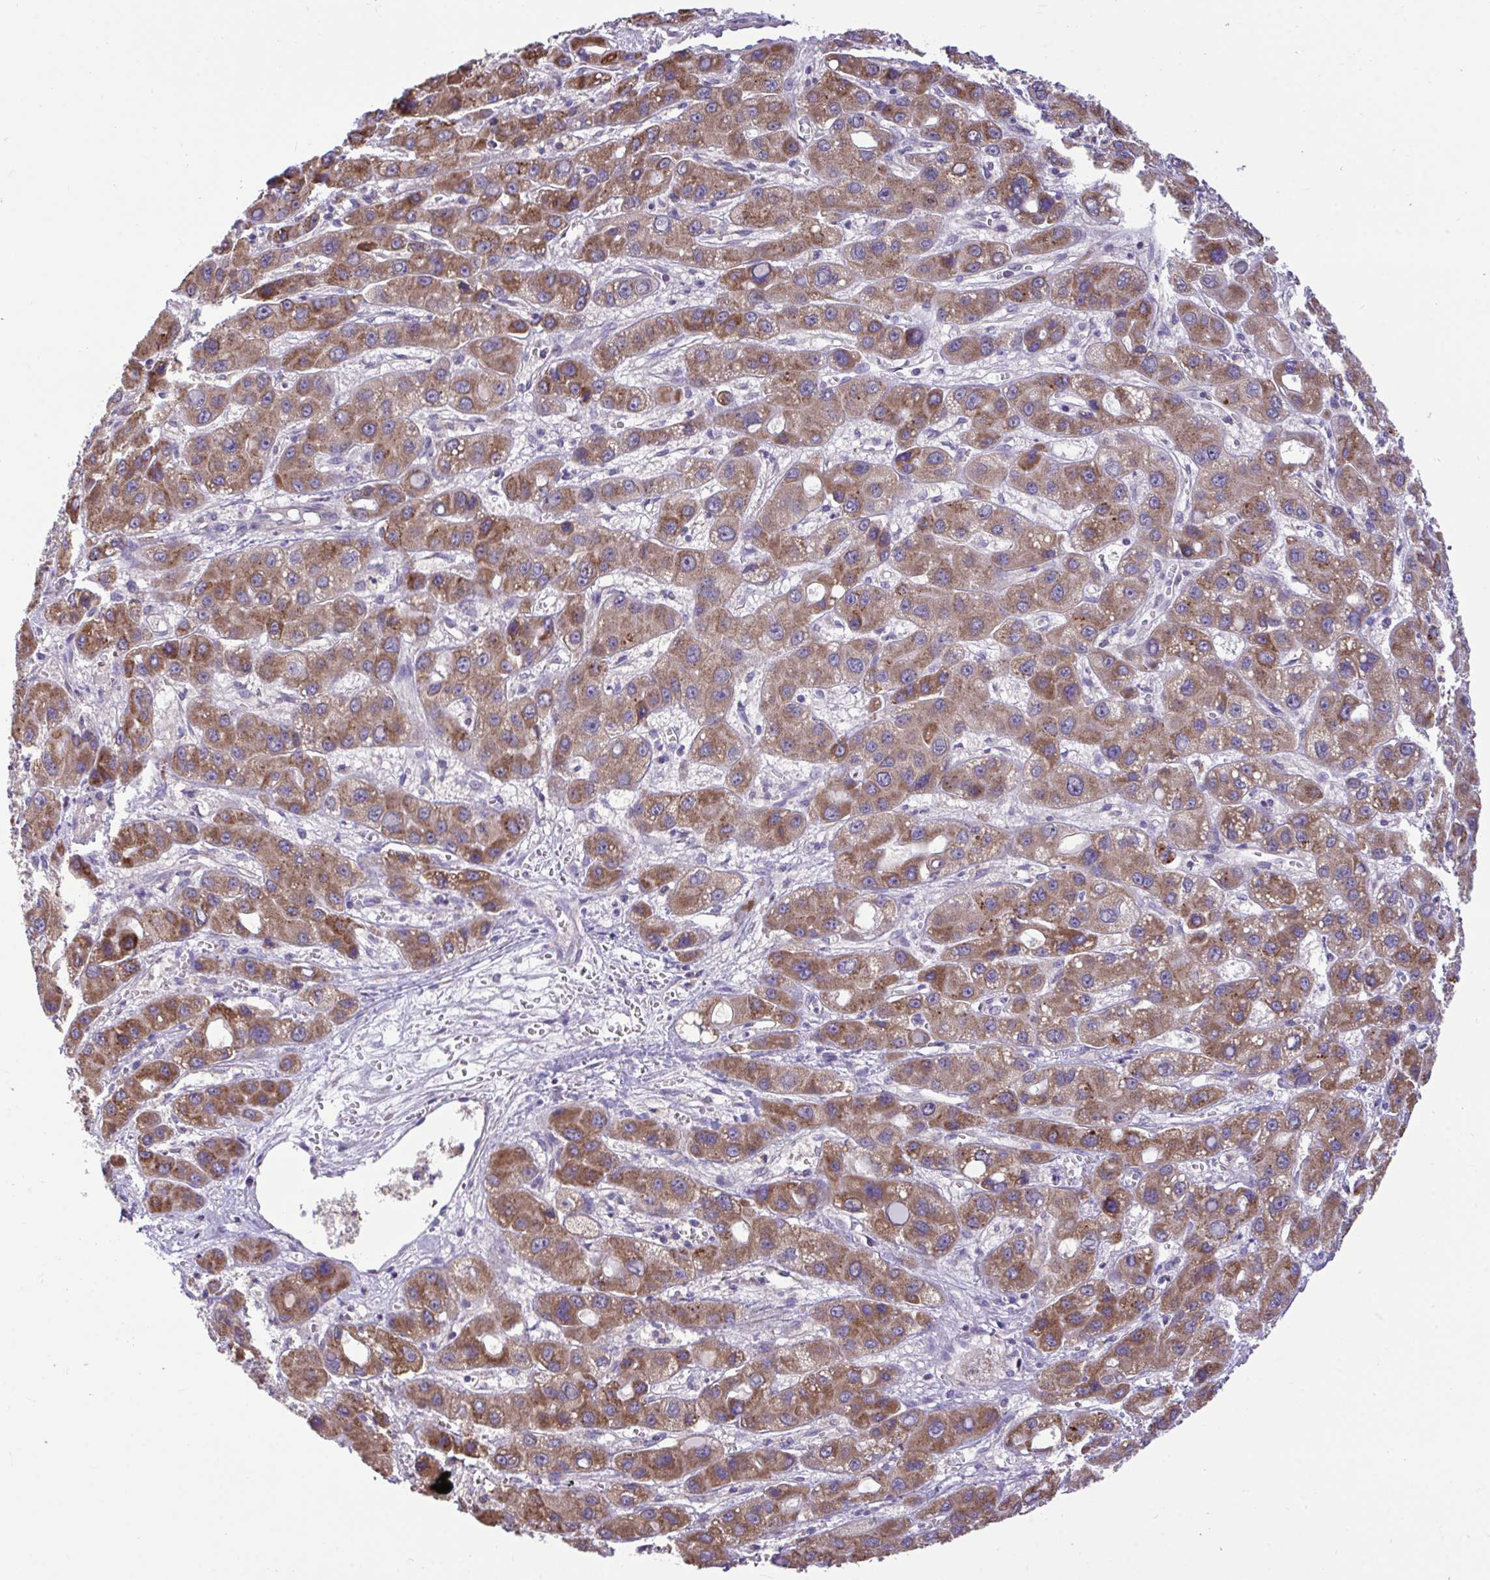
{"staining": {"intensity": "moderate", "quantity": ">75%", "location": "cytoplasmic/membranous"}, "tissue": "liver cancer", "cell_type": "Tumor cells", "image_type": "cancer", "snomed": [{"axis": "morphology", "description": "Carcinoma, Hepatocellular, NOS"}, {"axis": "topography", "description": "Liver"}], "caption": "Liver cancer stained for a protein exhibits moderate cytoplasmic/membranous positivity in tumor cells.", "gene": "SARS2", "patient": {"sex": "male", "age": 55}}